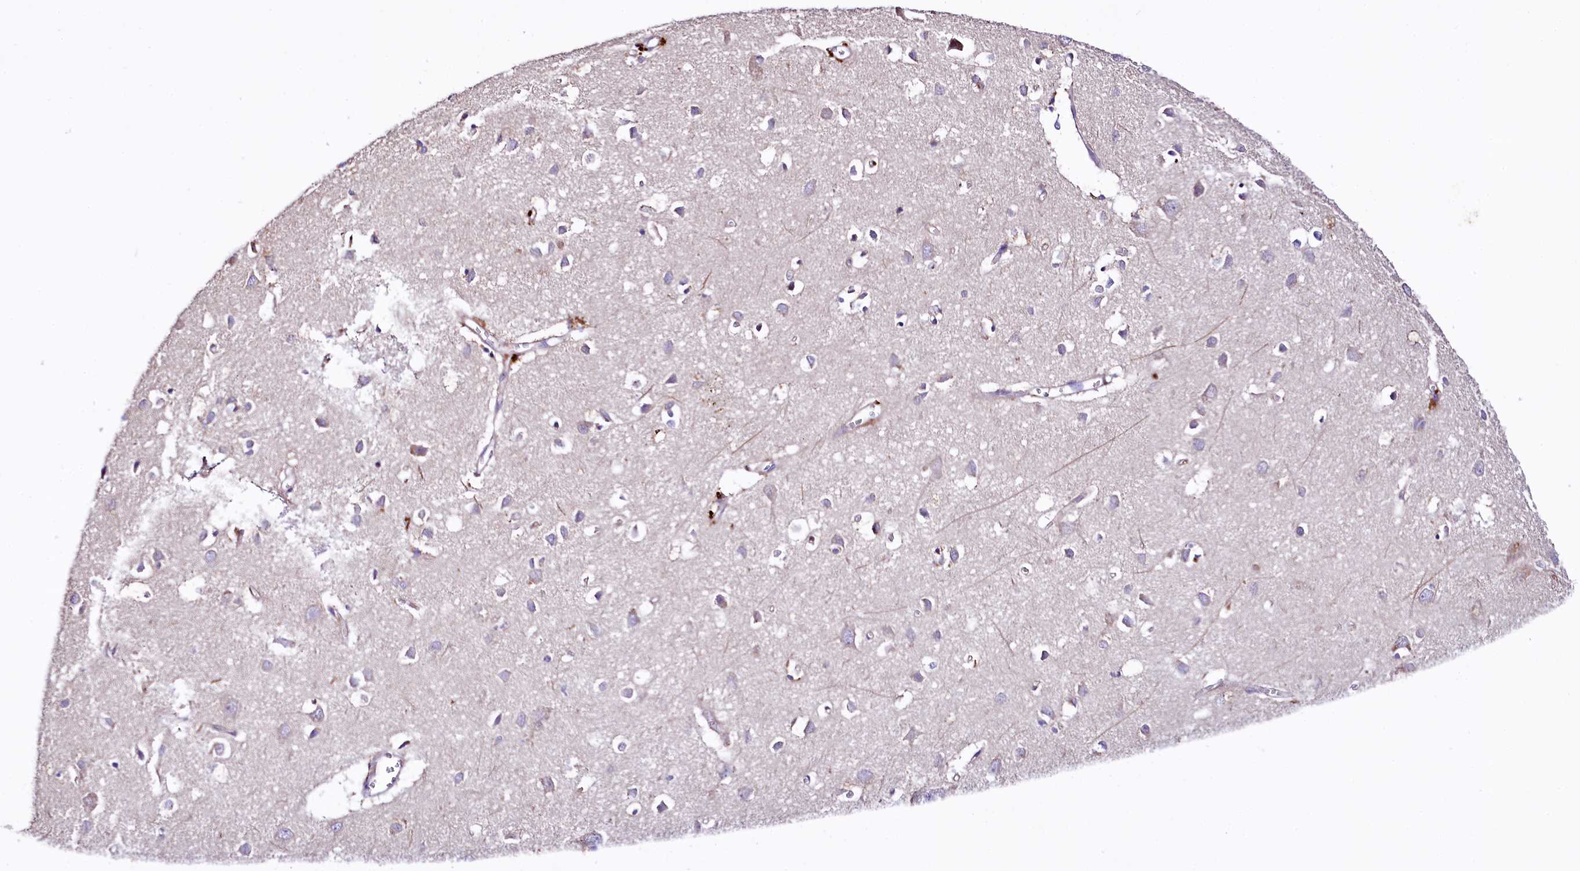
{"staining": {"intensity": "negative", "quantity": "none", "location": "none"}, "tissue": "cerebral cortex", "cell_type": "Endothelial cells", "image_type": "normal", "snomed": [{"axis": "morphology", "description": "Normal tissue, NOS"}, {"axis": "topography", "description": "Cerebral cortex"}], "caption": "IHC photomicrograph of benign cerebral cortex stained for a protein (brown), which exhibits no positivity in endothelial cells.", "gene": "ZNF45", "patient": {"sex": "female", "age": 64}}